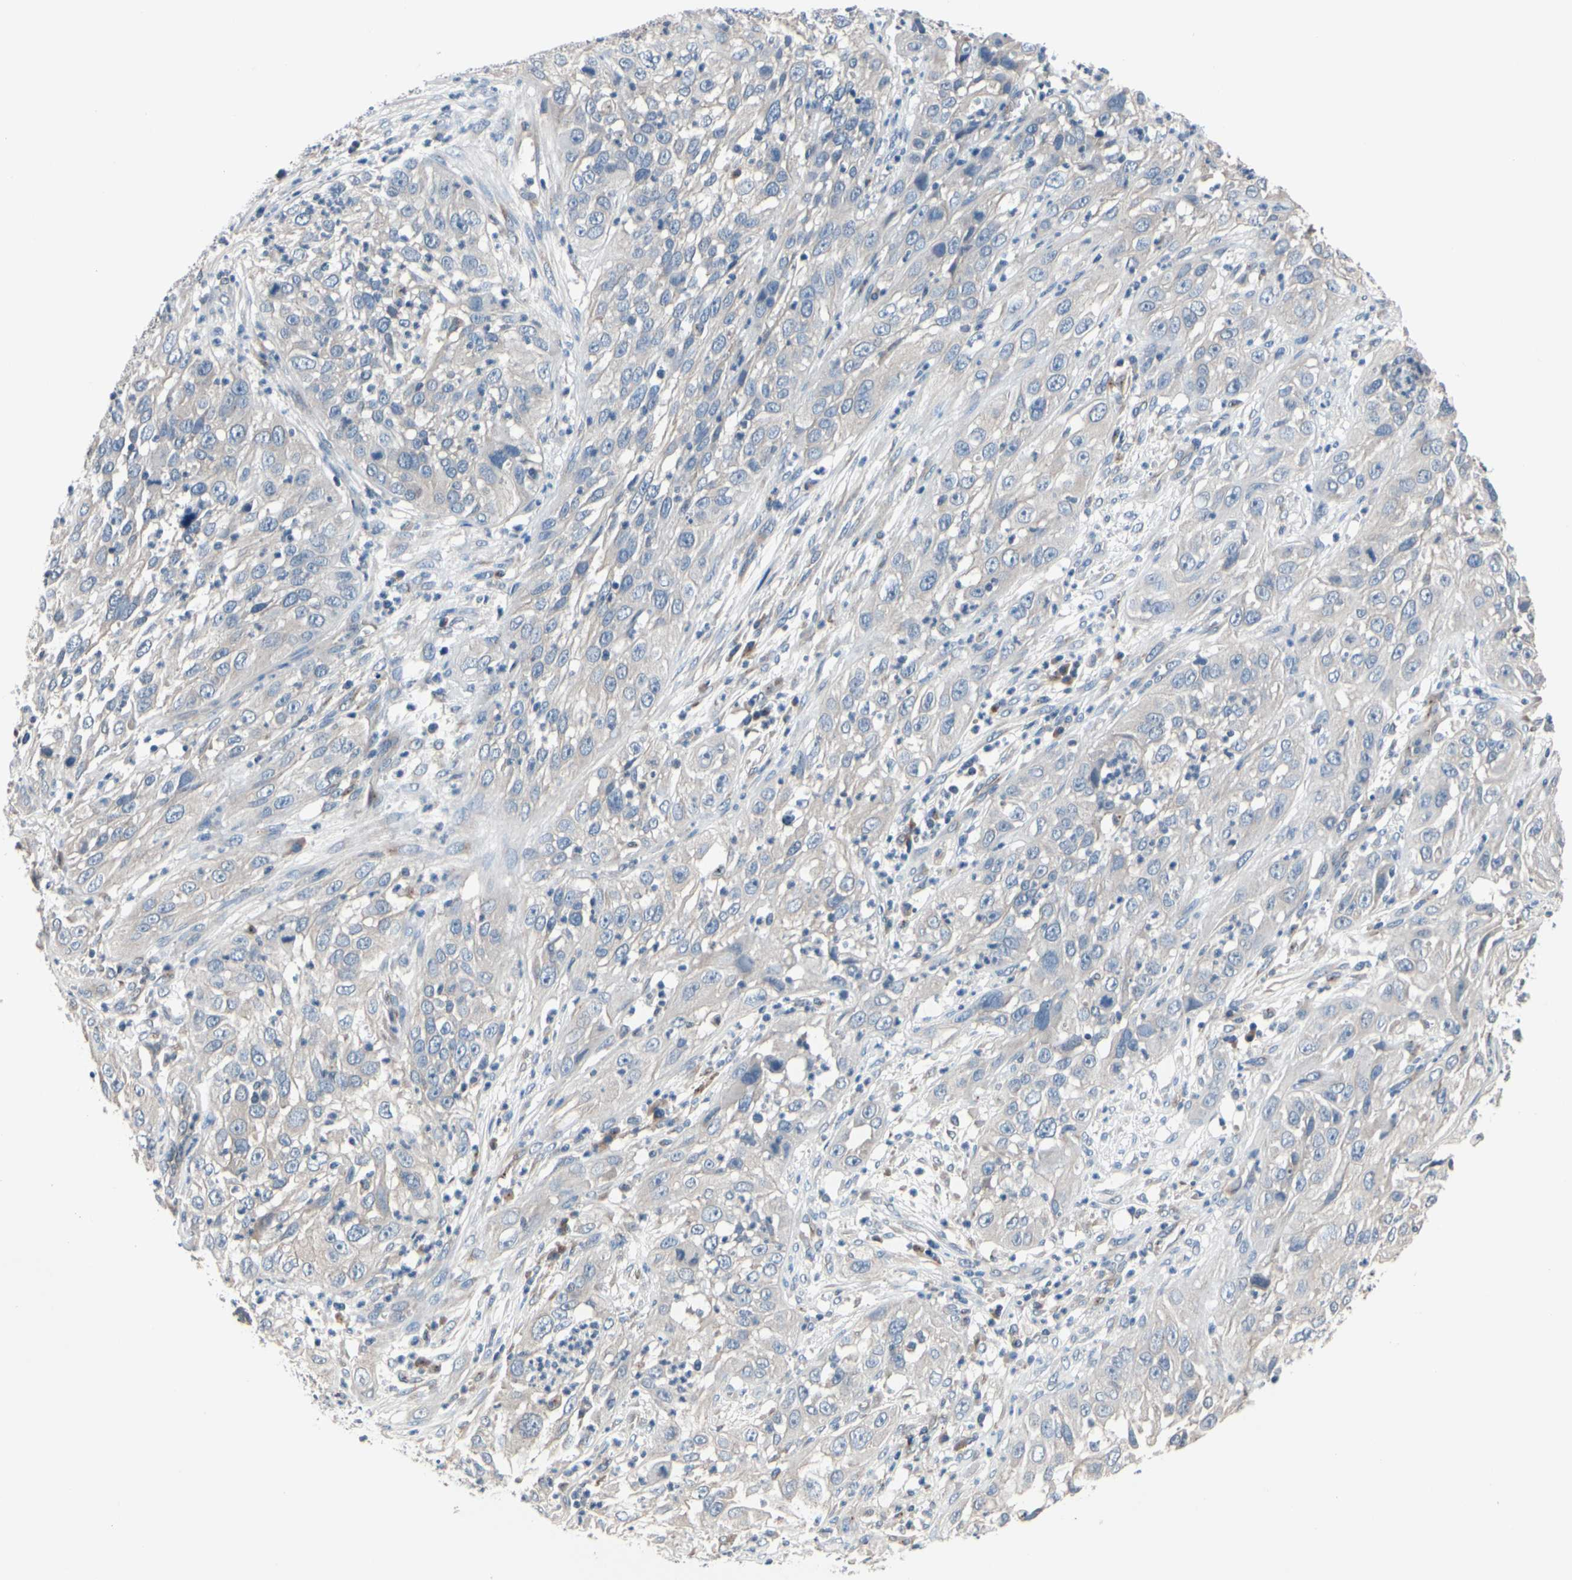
{"staining": {"intensity": "negative", "quantity": "none", "location": "none"}, "tissue": "cervical cancer", "cell_type": "Tumor cells", "image_type": "cancer", "snomed": [{"axis": "morphology", "description": "Squamous cell carcinoma, NOS"}, {"axis": "topography", "description": "Cervix"}], "caption": "Tumor cells show no significant staining in cervical squamous cell carcinoma.", "gene": "PRKAR2B", "patient": {"sex": "female", "age": 32}}